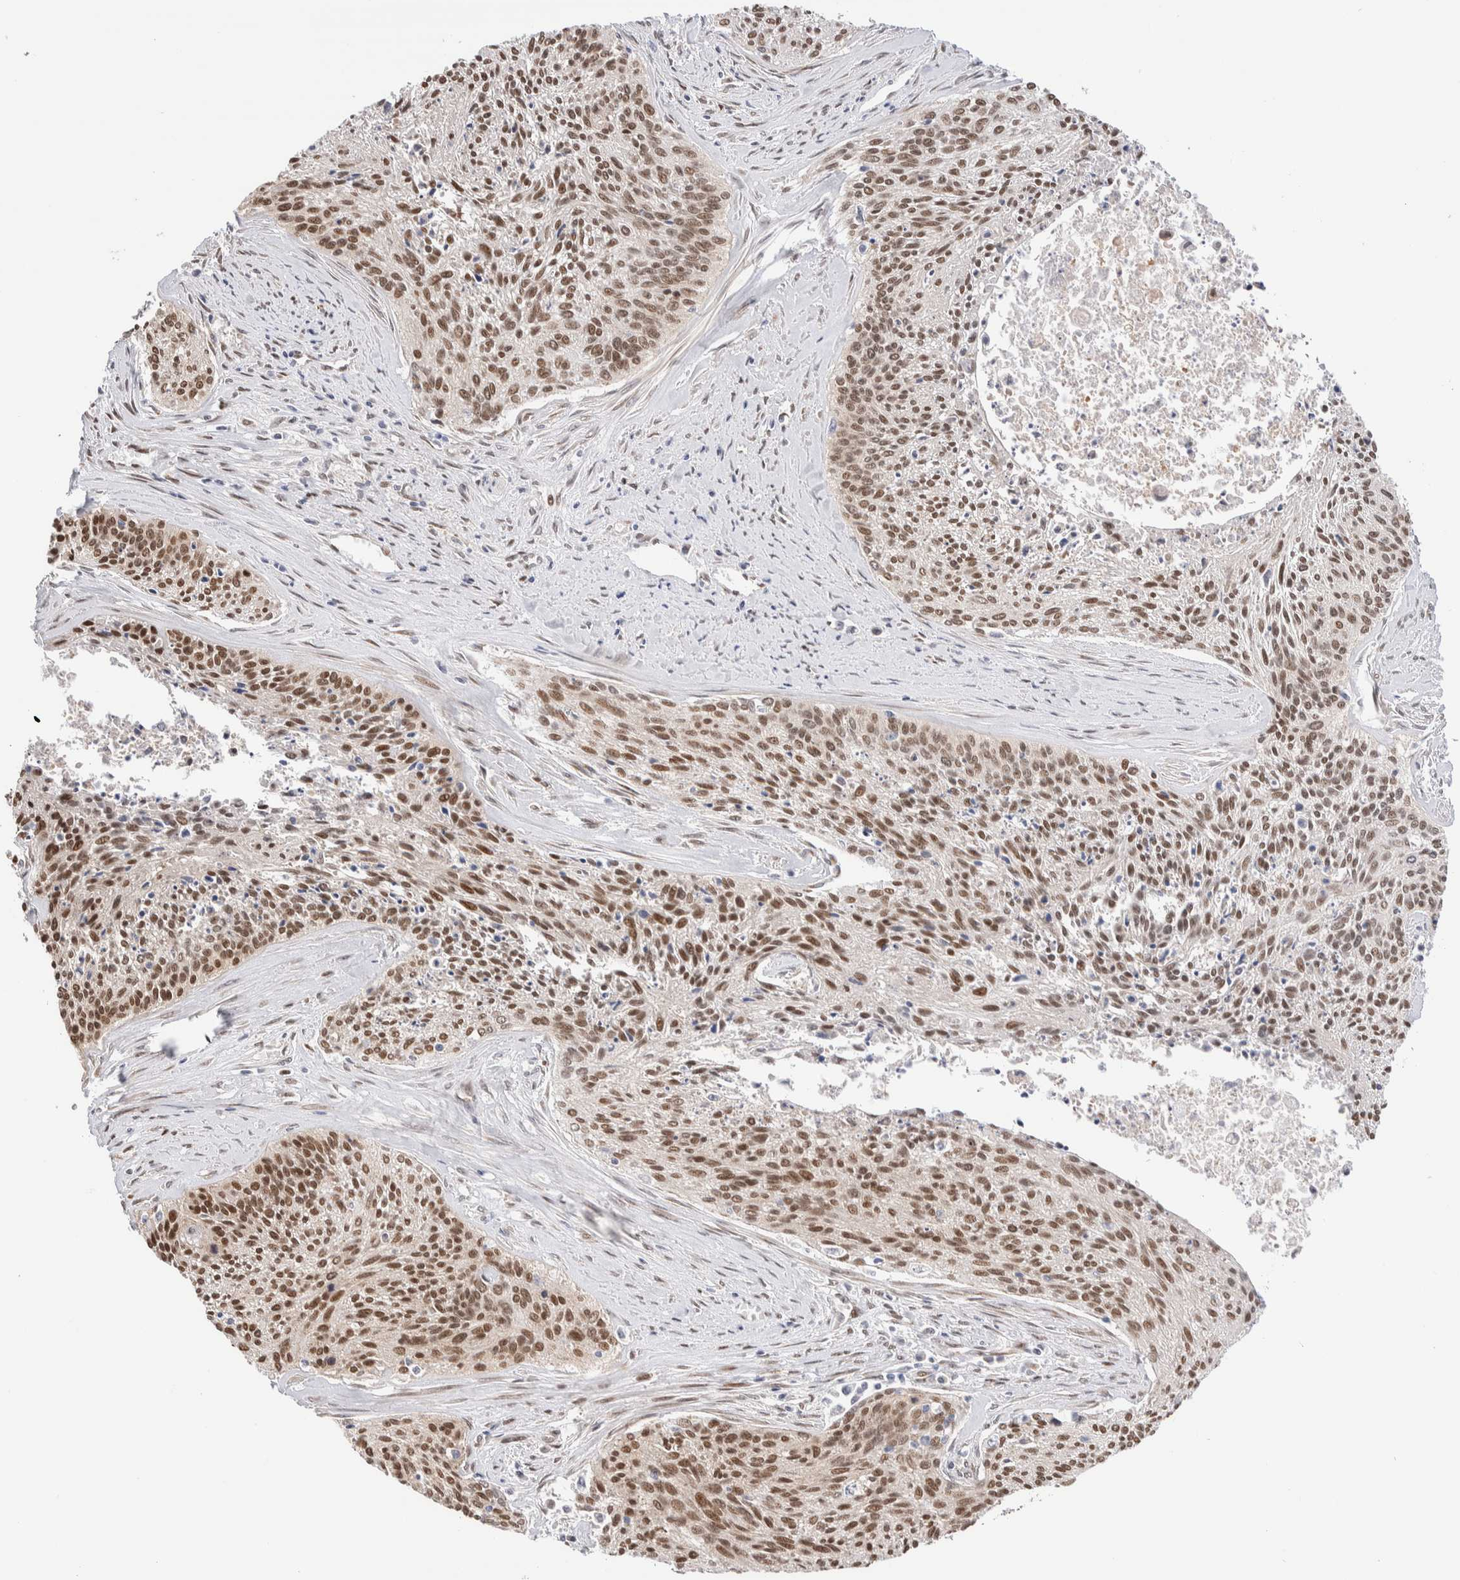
{"staining": {"intensity": "moderate", "quantity": ">75%", "location": "nuclear"}, "tissue": "cervical cancer", "cell_type": "Tumor cells", "image_type": "cancer", "snomed": [{"axis": "morphology", "description": "Squamous cell carcinoma, NOS"}, {"axis": "topography", "description": "Cervix"}], "caption": "IHC staining of cervical cancer, which demonstrates medium levels of moderate nuclear positivity in approximately >75% of tumor cells indicating moderate nuclear protein staining. The staining was performed using DAB (3,3'-diaminobenzidine) (brown) for protein detection and nuclei were counterstained in hematoxylin (blue).", "gene": "NSMAF", "patient": {"sex": "female", "age": 55}}